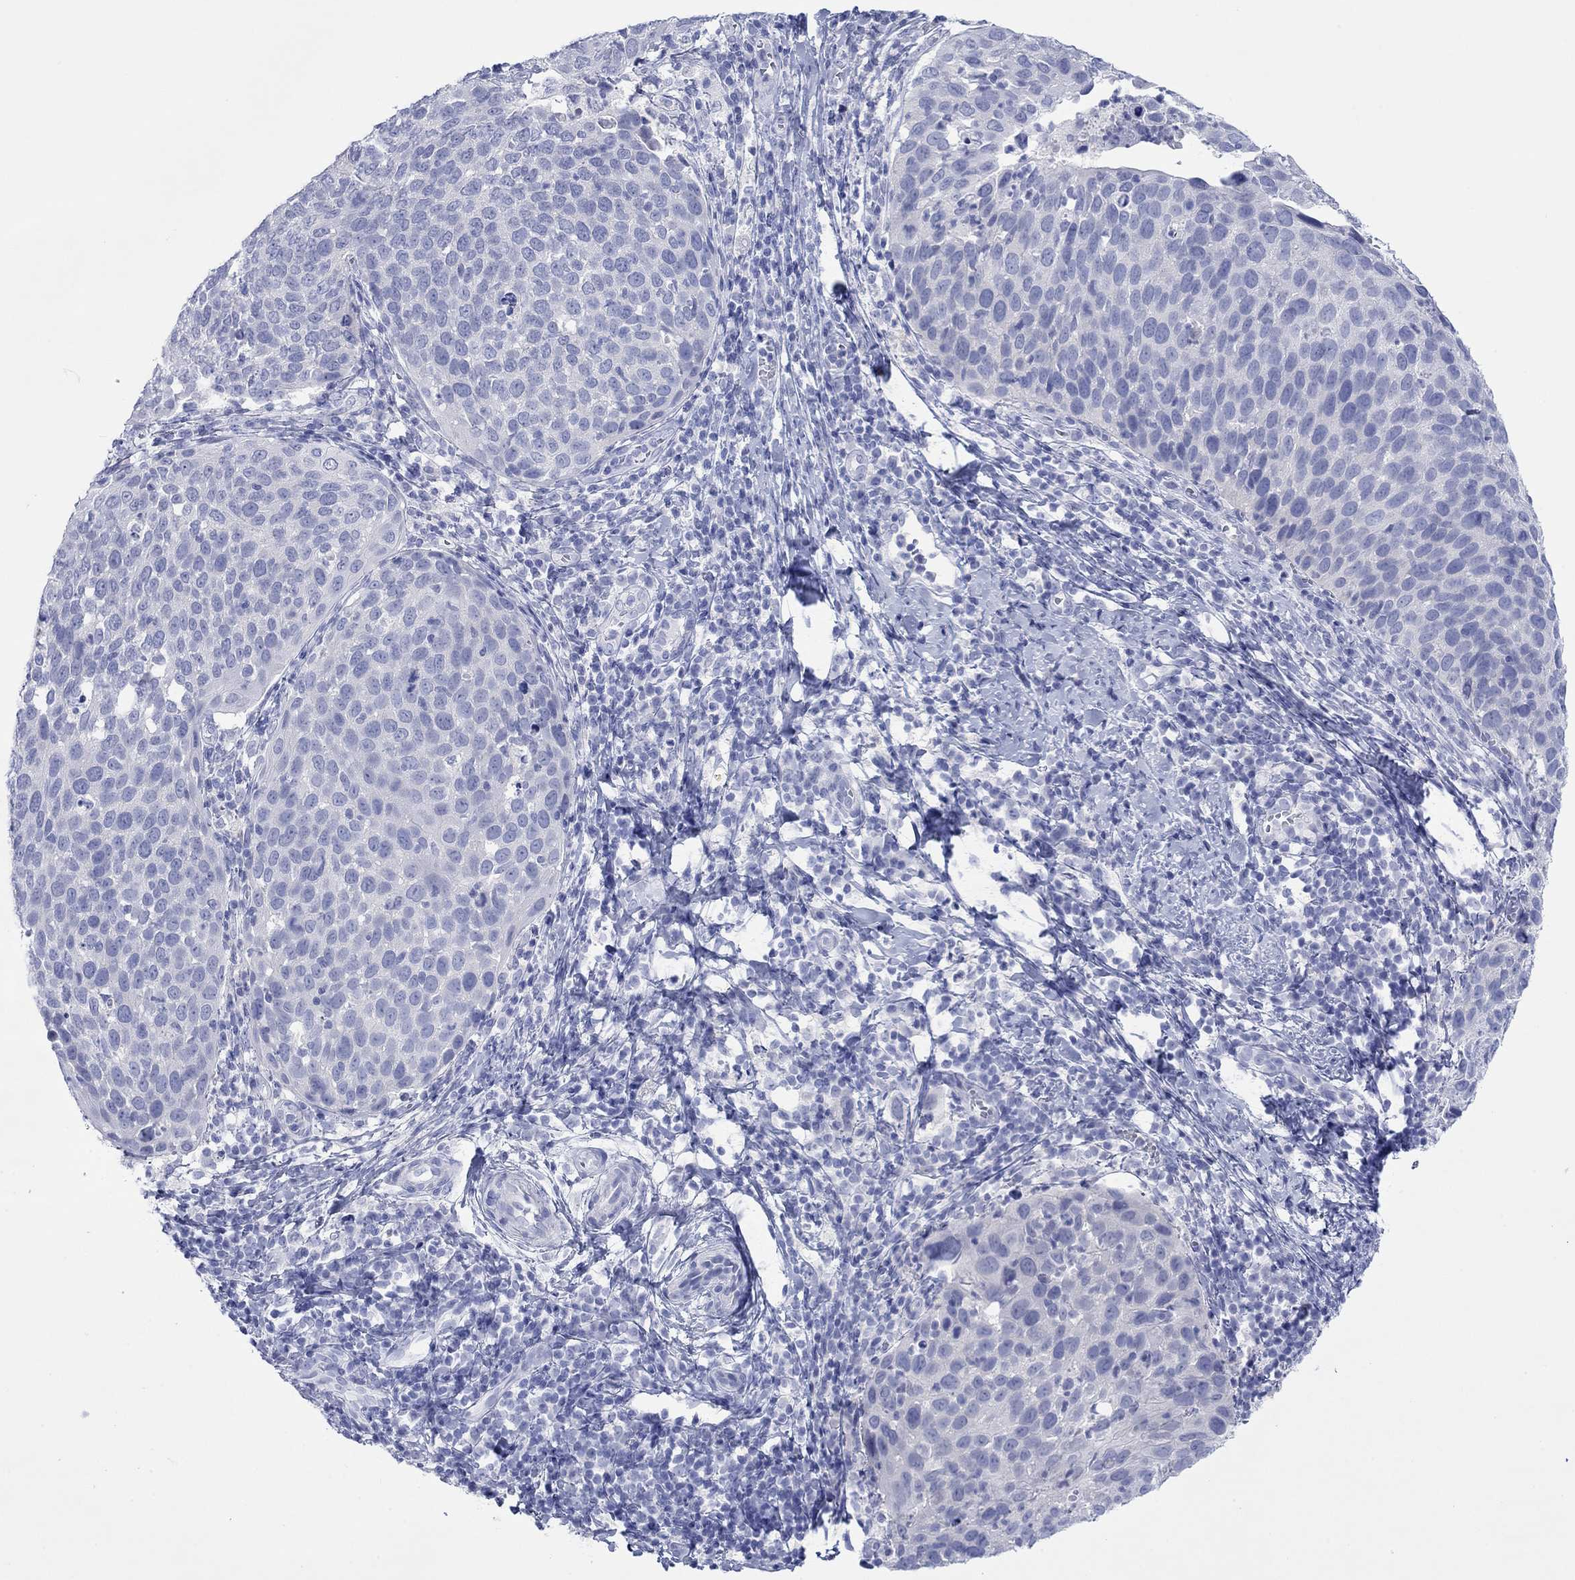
{"staining": {"intensity": "negative", "quantity": "none", "location": "none"}, "tissue": "cervical cancer", "cell_type": "Tumor cells", "image_type": "cancer", "snomed": [{"axis": "morphology", "description": "Squamous cell carcinoma, NOS"}, {"axis": "topography", "description": "Cervix"}], "caption": "IHC histopathology image of cervical cancer stained for a protein (brown), which demonstrates no positivity in tumor cells.", "gene": "MLANA", "patient": {"sex": "female", "age": 54}}